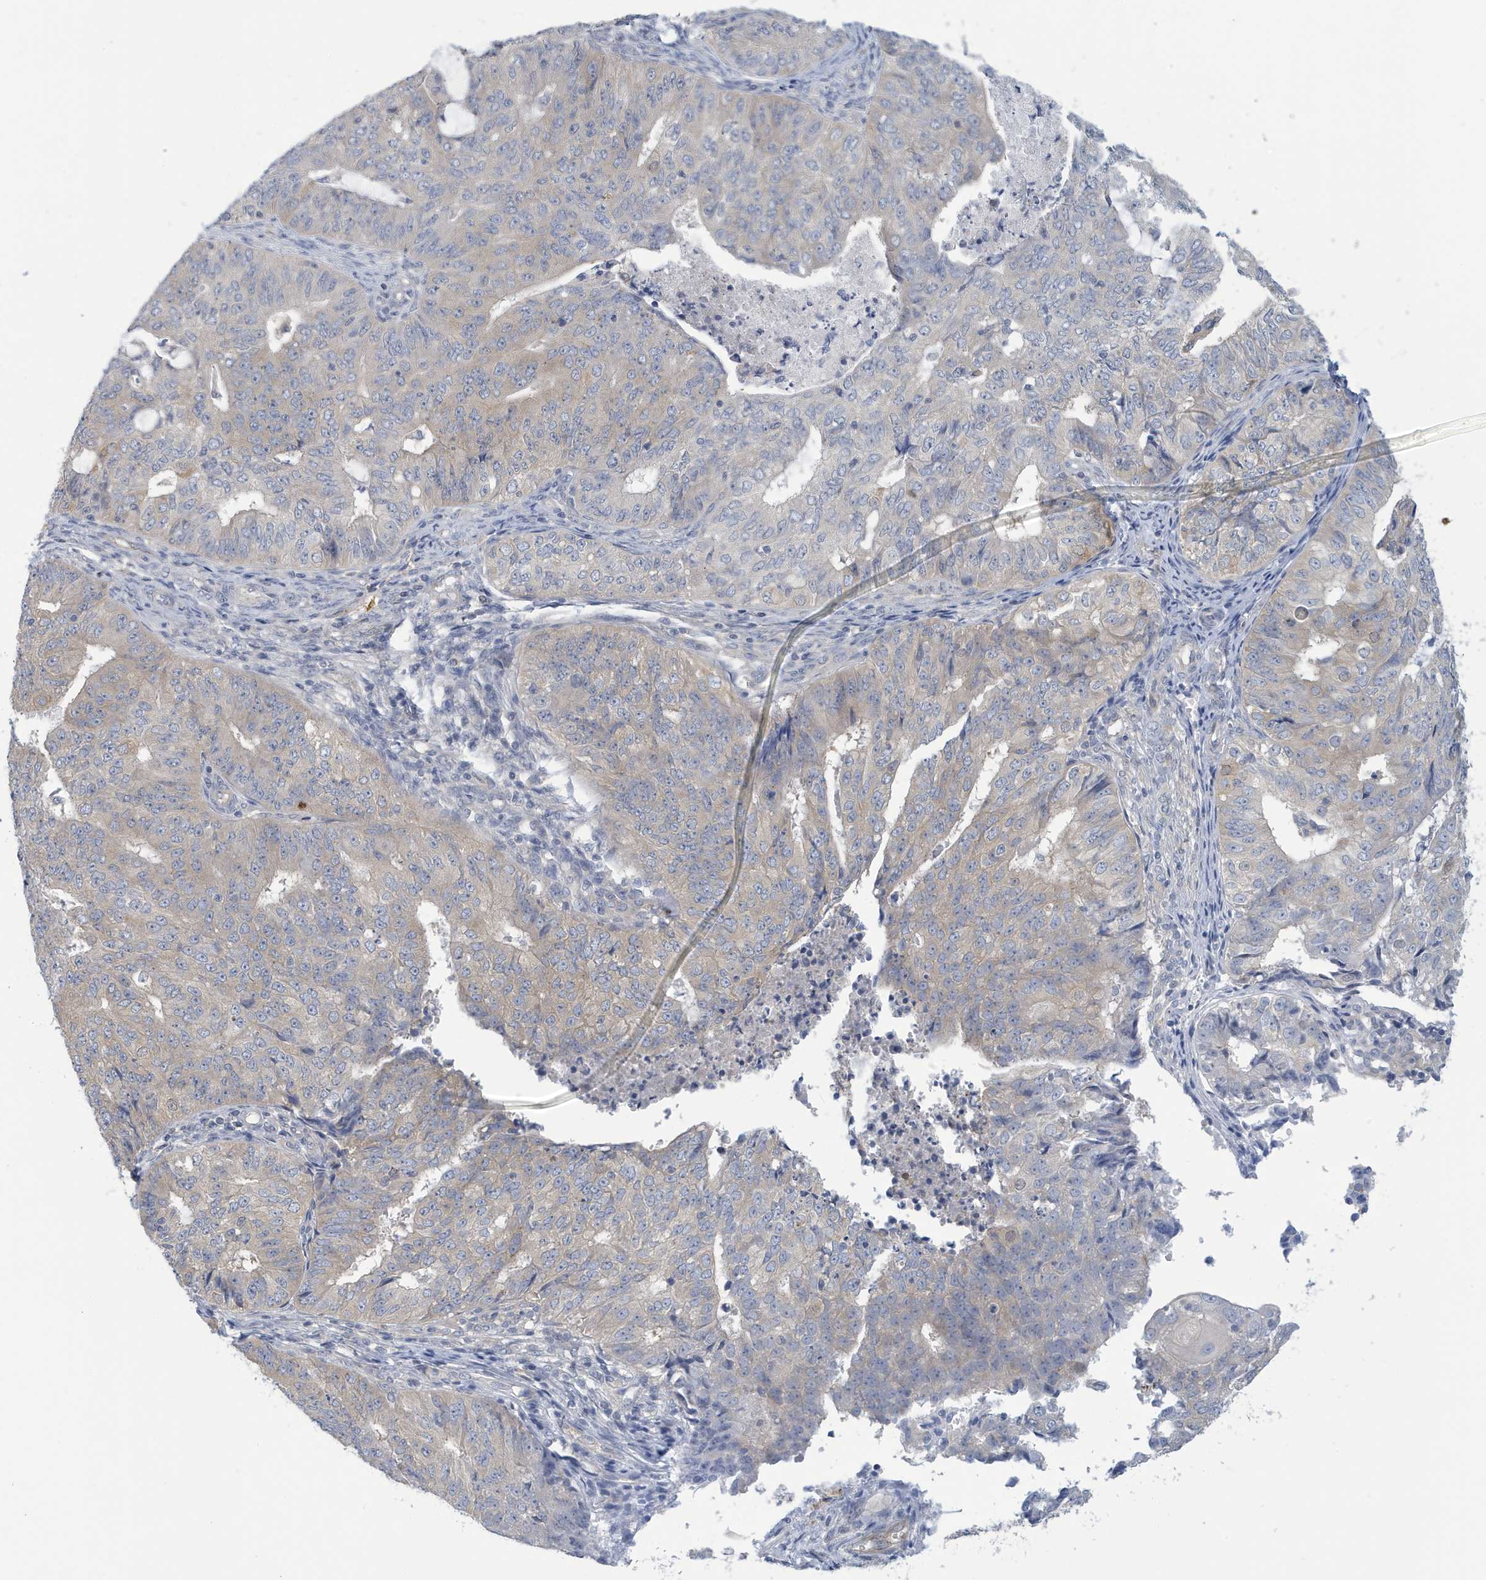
{"staining": {"intensity": "negative", "quantity": "none", "location": "none"}, "tissue": "endometrial cancer", "cell_type": "Tumor cells", "image_type": "cancer", "snomed": [{"axis": "morphology", "description": "Adenocarcinoma, NOS"}, {"axis": "topography", "description": "Endometrium"}], "caption": "DAB (3,3'-diaminobenzidine) immunohistochemical staining of human adenocarcinoma (endometrial) exhibits no significant positivity in tumor cells. (DAB IHC visualized using brightfield microscopy, high magnification).", "gene": "VTA1", "patient": {"sex": "female", "age": 32}}